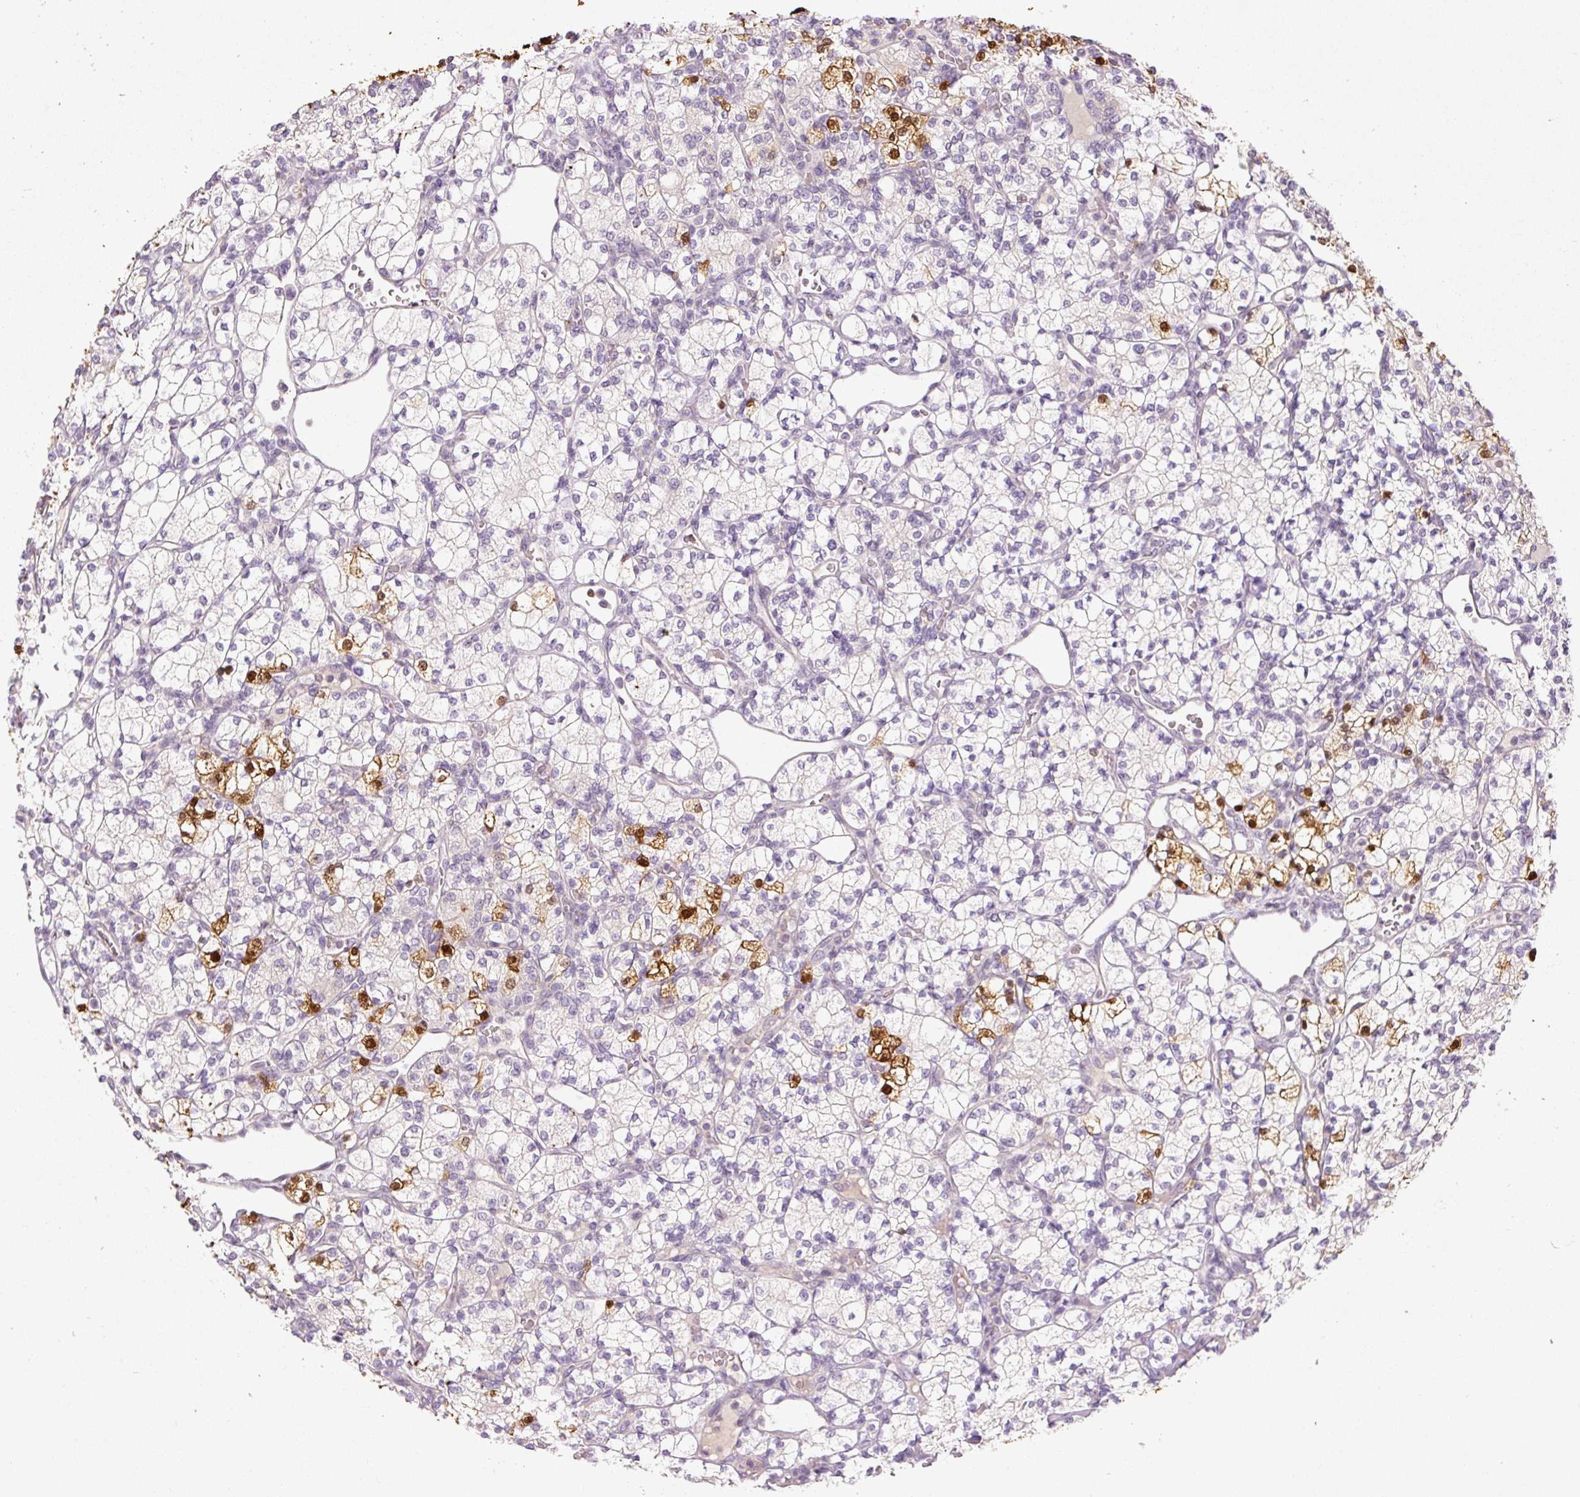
{"staining": {"intensity": "strong", "quantity": "<25%", "location": "cytoplasmic/membranous,nuclear"}, "tissue": "renal cancer", "cell_type": "Tumor cells", "image_type": "cancer", "snomed": [{"axis": "morphology", "description": "Adenocarcinoma, NOS"}, {"axis": "topography", "description": "Kidney"}], "caption": "An immunohistochemistry (IHC) image of neoplastic tissue is shown. Protein staining in brown labels strong cytoplasmic/membranous and nuclear positivity in adenocarcinoma (renal) within tumor cells.", "gene": "FABP7", "patient": {"sex": "male", "age": 77}}